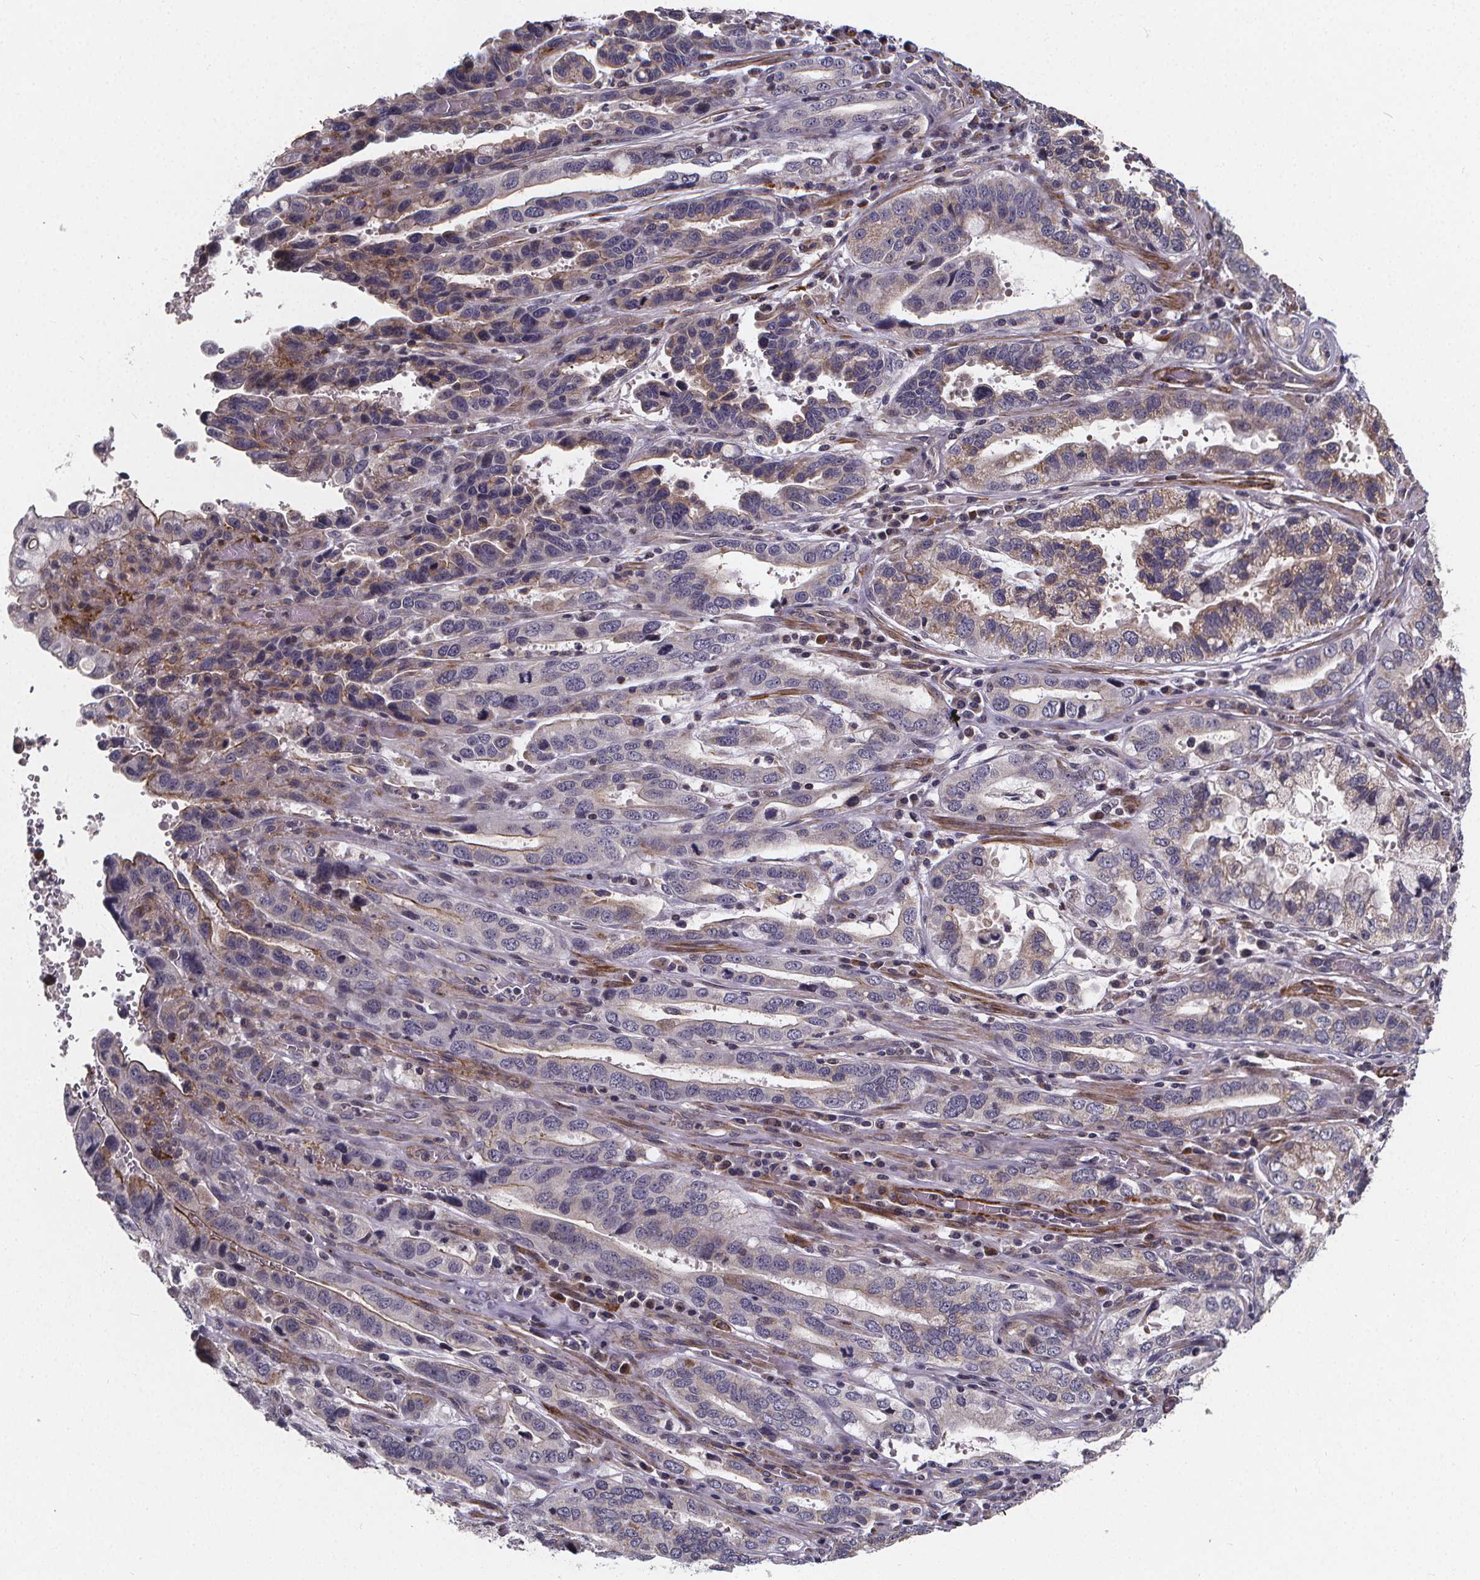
{"staining": {"intensity": "moderate", "quantity": "<25%", "location": "cytoplasmic/membranous"}, "tissue": "stomach cancer", "cell_type": "Tumor cells", "image_type": "cancer", "snomed": [{"axis": "morphology", "description": "Adenocarcinoma, NOS"}, {"axis": "topography", "description": "Stomach, lower"}], "caption": "Immunohistochemical staining of adenocarcinoma (stomach) shows moderate cytoplasmic/membranous protein expression in about <25% of tumor cells.", "gene": "FBXW2", "patient": {"sex": "female", "age": 76}}